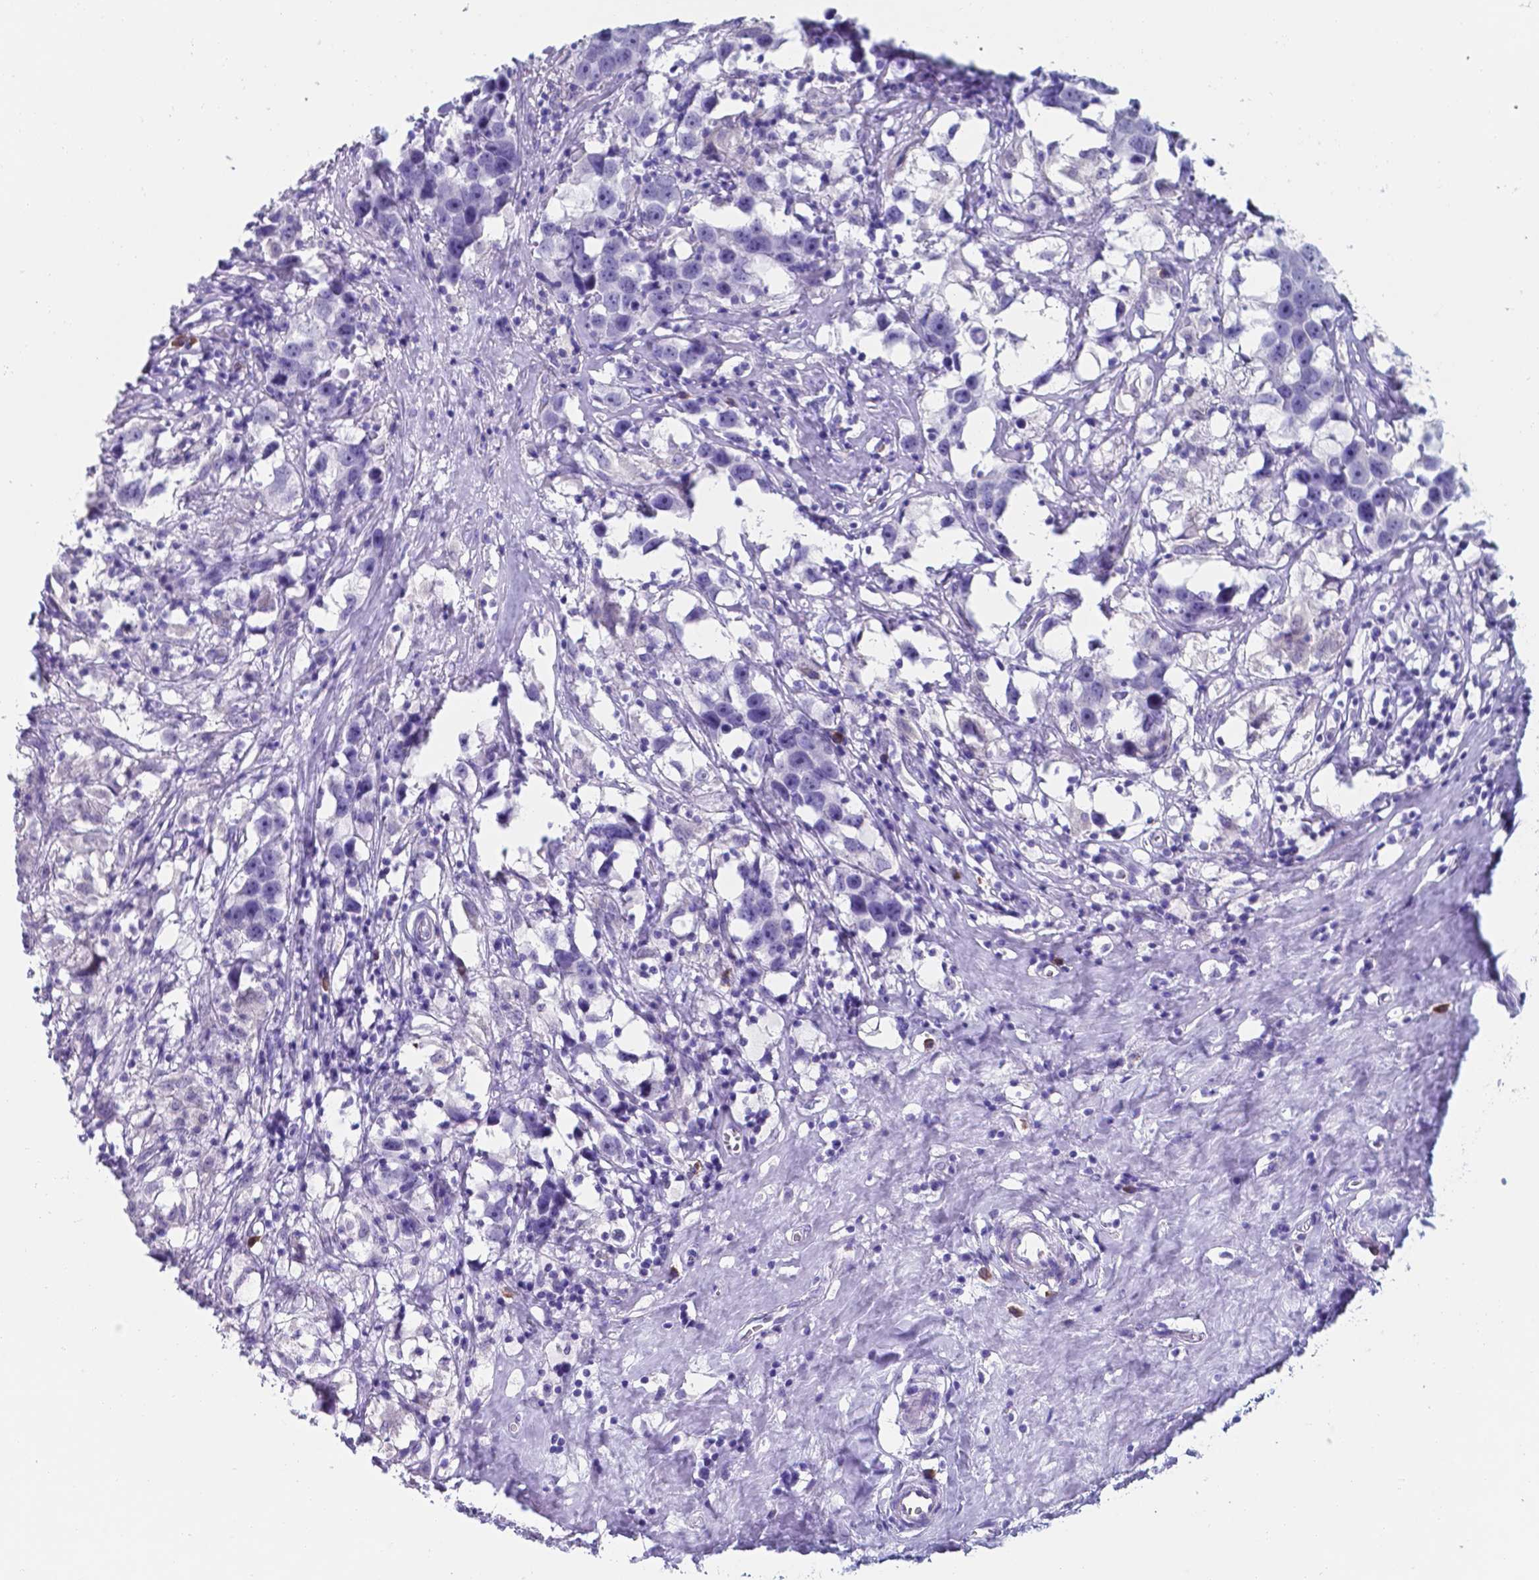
{"staining": {"intensity": "negative", "quantity": "none", "location": "none"}, "tissue": "testis cancer", "cell_type": "Tumor cells", "image_type": "cancer", "snomed": [{"axis": "morphology", "description": "Seminoma, NOS"}, {"axis": "topography", "description": "Testis"}], "caption": "Immunohistochemistry (IHC) of human testis seminoma displays no expression in tumor cells. (DAB (3,3'-diaminobenzidine) immunohistochemistry (IHC), high magnification).", "gene": "UBE2J1", "patient": {"sex": "male", "age": 49}}